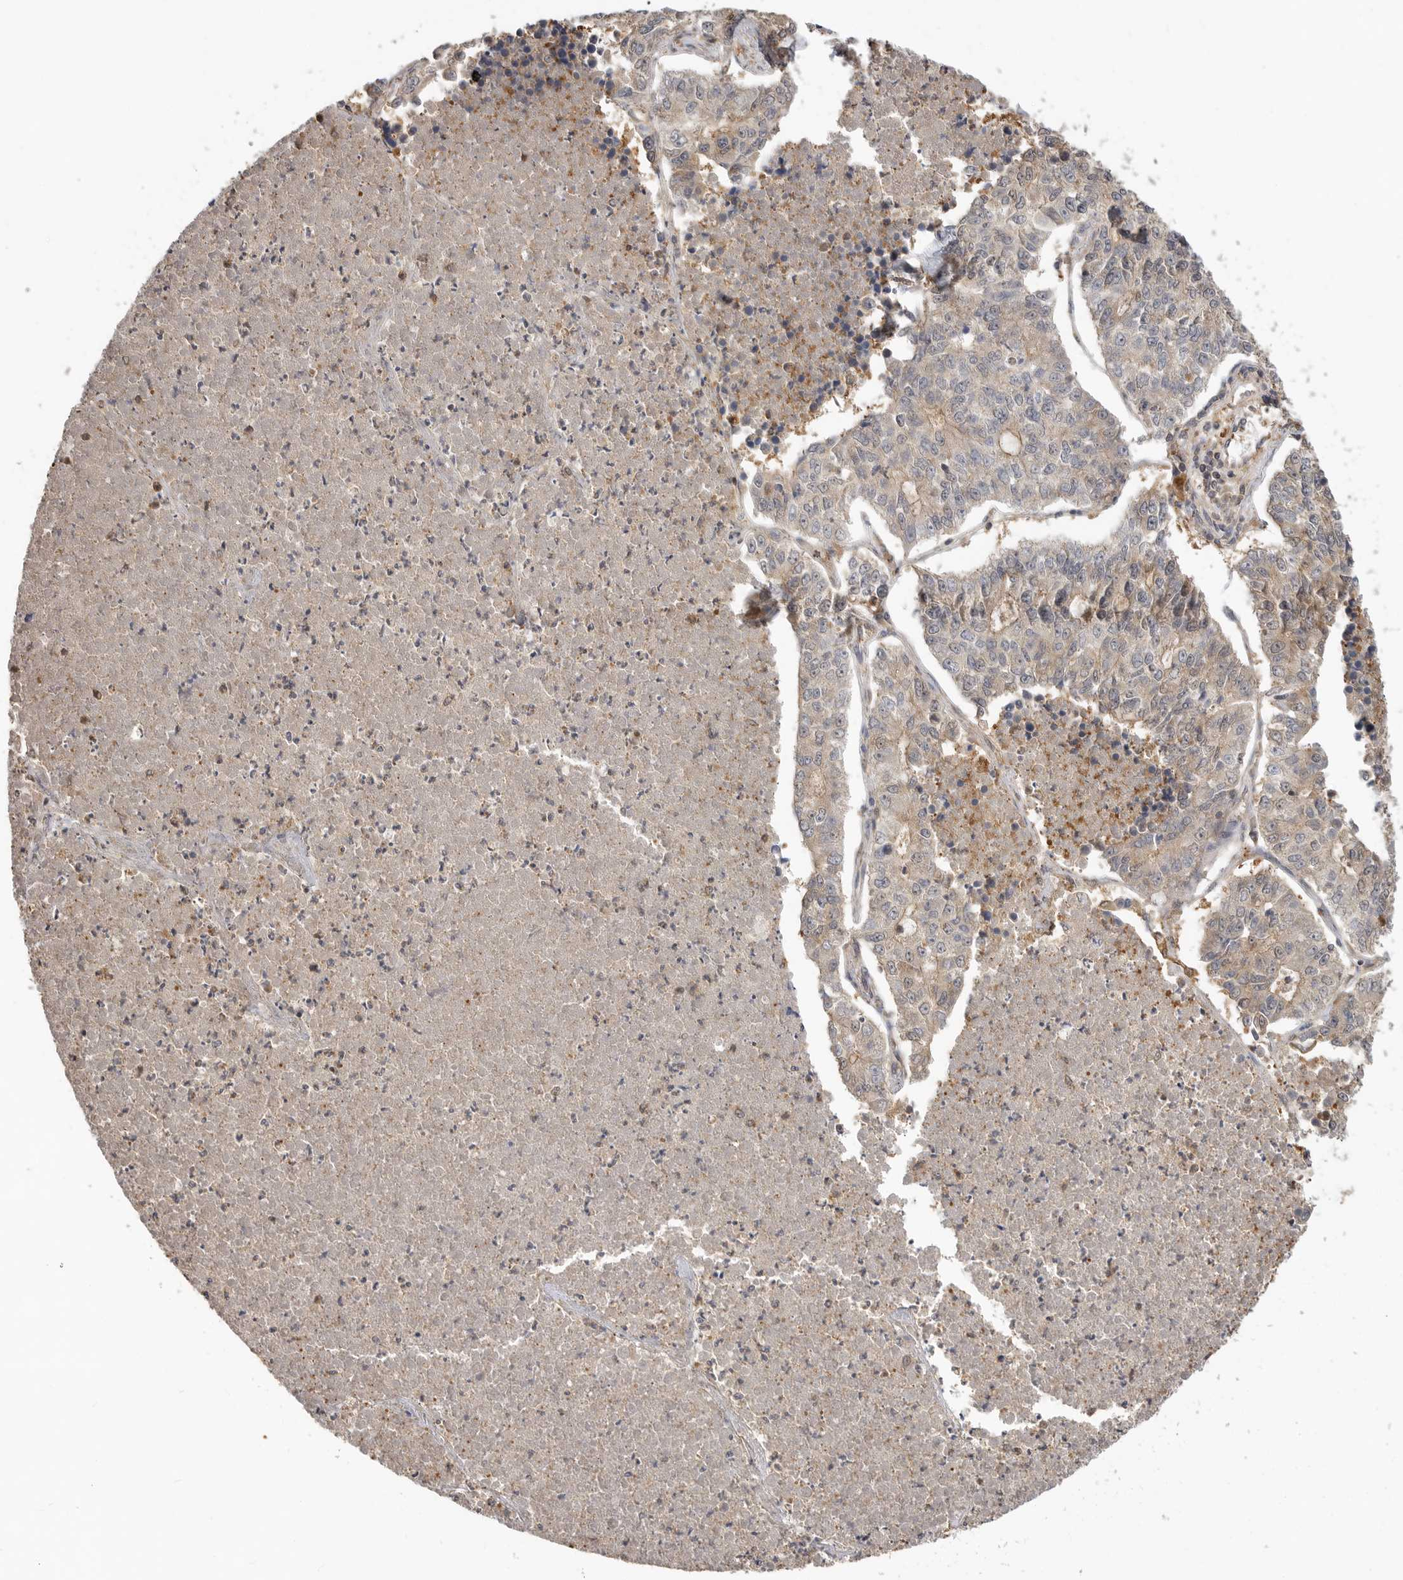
{"staining": {"intensity": "weak", "quantity": "<25%", "location": "cytoplasmic/membranous"}, "tissue": "lung cancer", "cell_type": "Tumor cells", "image_type": "cancer", "snomed": [{"axis": "morphology", "description": "Adenocarcinoma, NOS"}, {"axis": "topography", "description": "Lung"}], "caption": "Histopathology image shows no protein expression in tumor cells of adenocarcinoma (lung) tissue.", "gene": "CLDN12", "patient": {"sex": "male", "age": 49}}